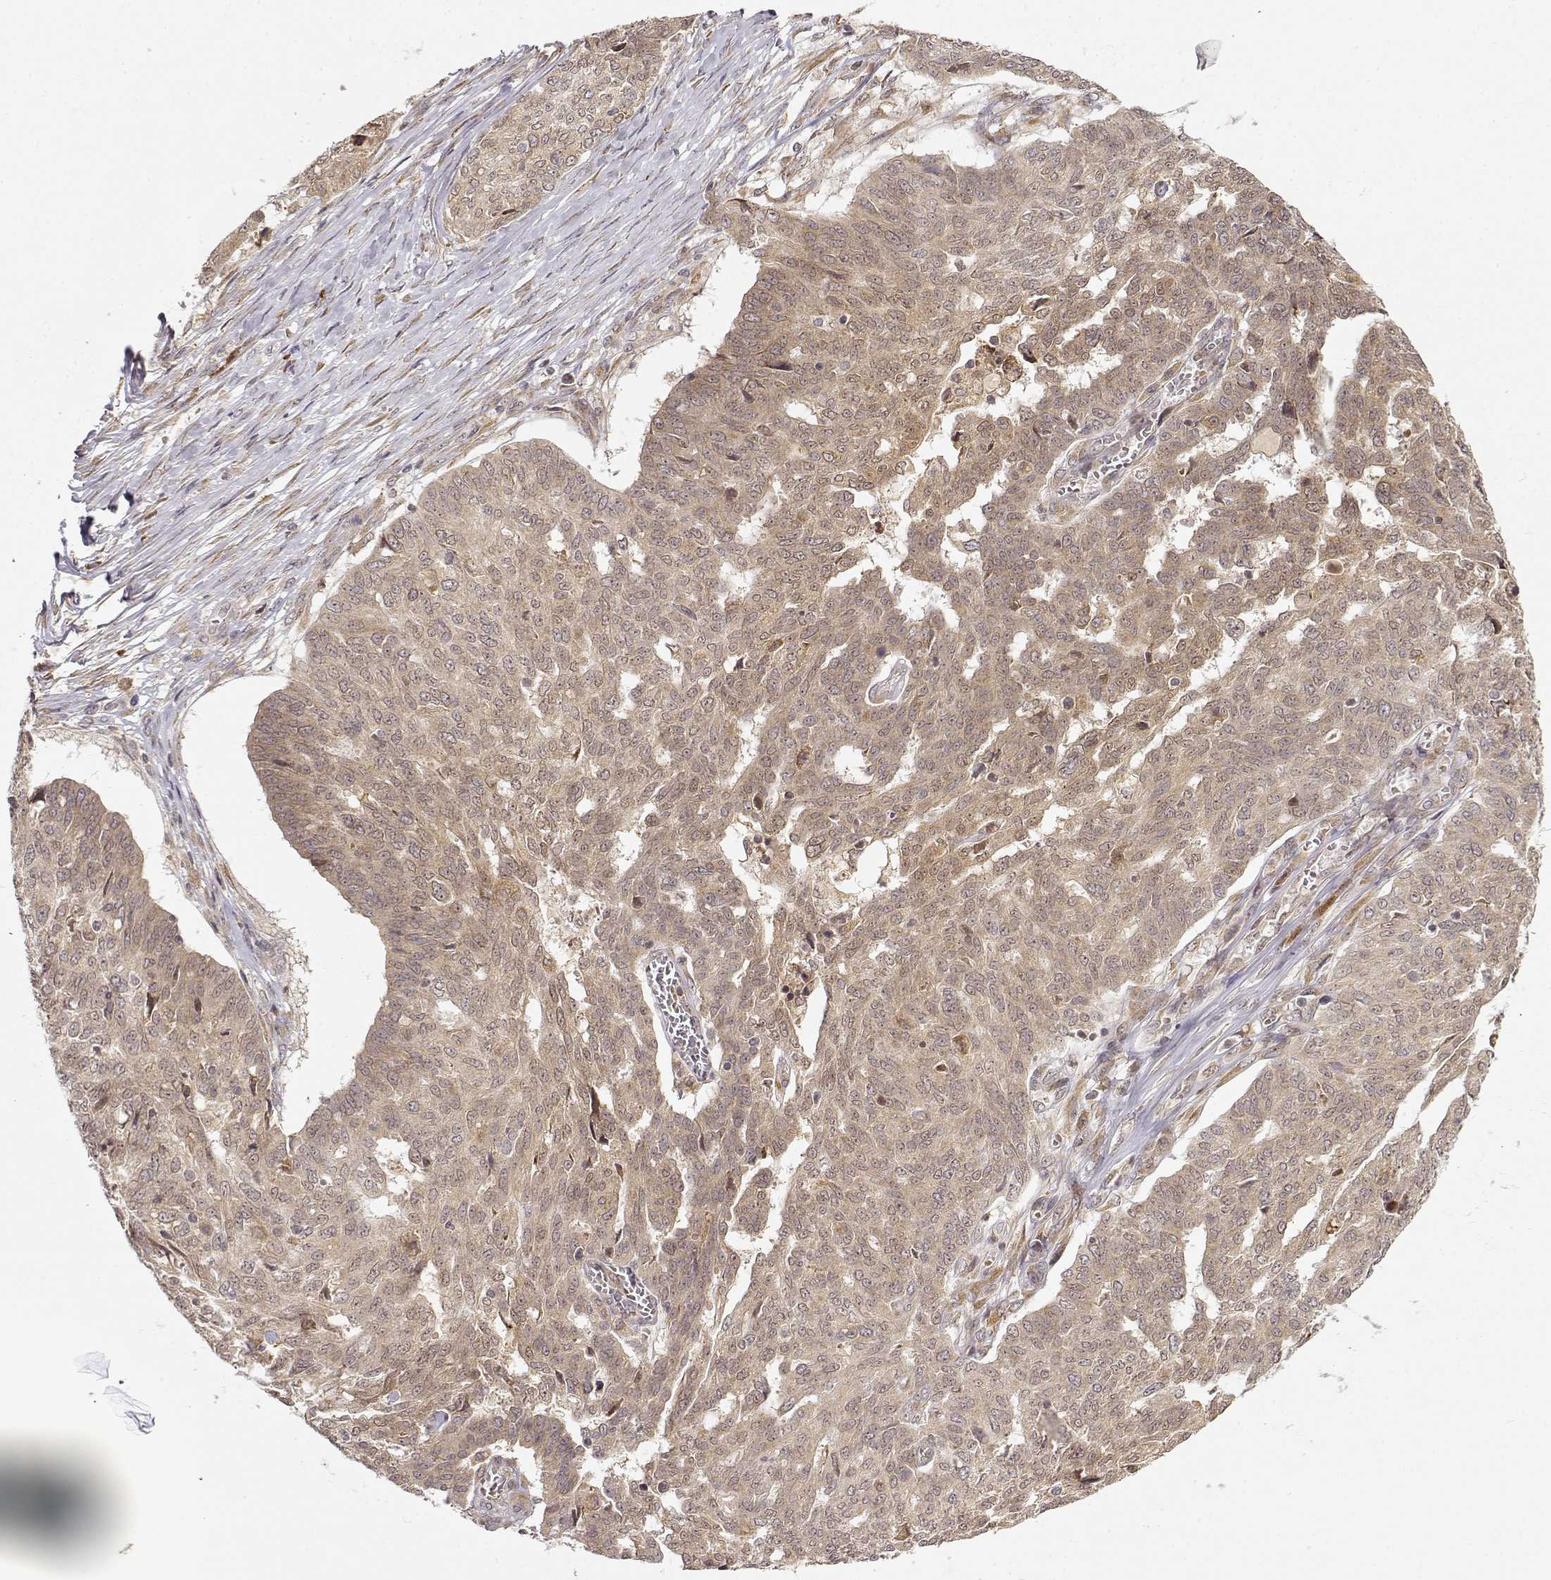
{"staining": {"intensity": "weak", "quantity": ">75%", "location": "cytoplasmic/membranous"}, "tissue": "ovarian cancer", "cell_type": "Tumor cells", "image_type": "cancer", "snomed": [{"axis": "morphology", "description": "Cystadenocarcinoma, serous, NOS"}, {"axis": "topography", "description": "Ovary"}], "caption": "Ovarian serous cystadenocarcinoma was stained to show a protein in brown. There is low levels of weak cytoplasmic/membranous expression in about >75% of tumor cells. Using DAB (brown) and hematoxylin (blue) stains, captured at high magnification using brightfield microscopy.", "gene": "ERGIC2", "patient": {"sex": "female", "age": 67}}